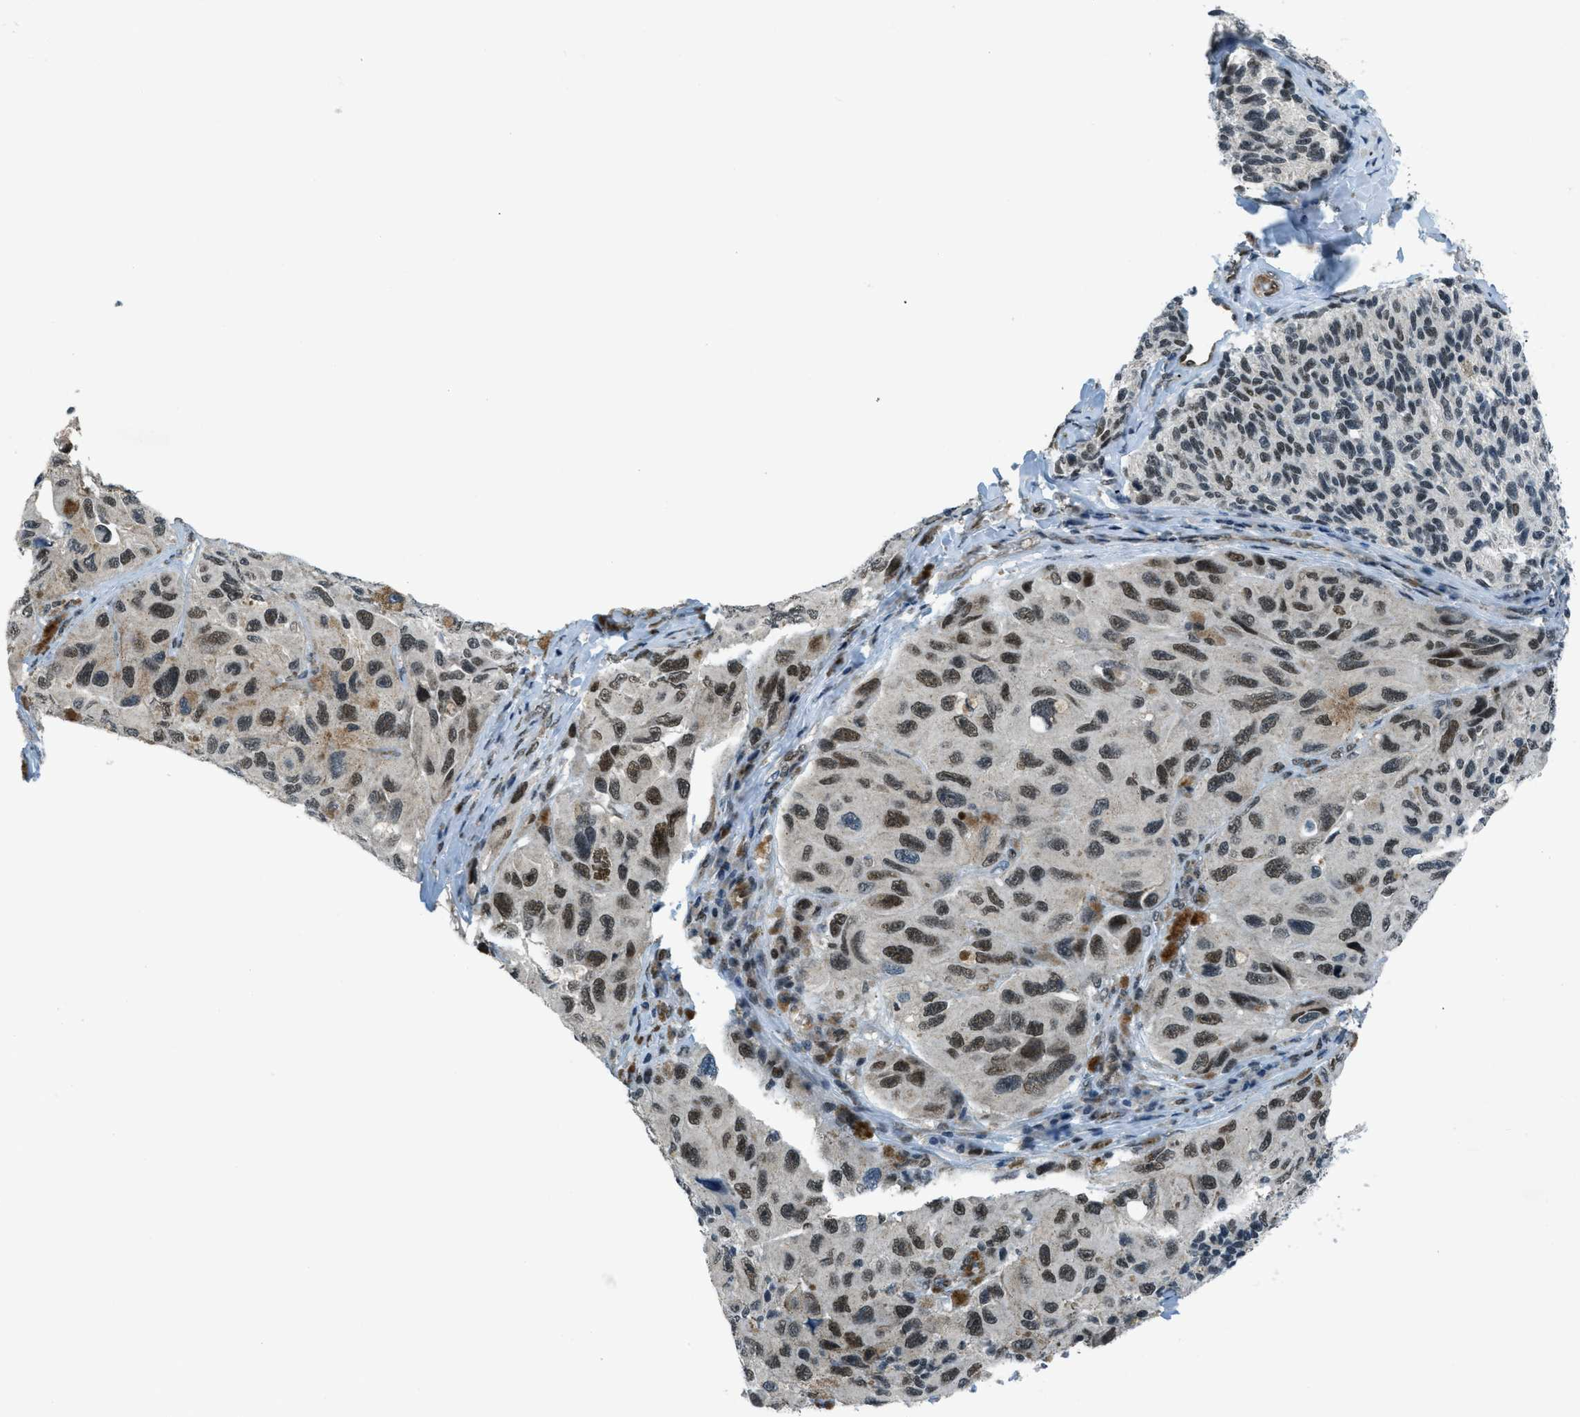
{"staining": {"intensity": "strong", "quantity": "25%-75%", "location": "nuclear"}, "tissue": "melanoma", "cell_type": "Tumor cells", "image_type": "cancer", "snomed": [{"axis": "morphology", "description": "Malignant melanoma, NOS"}, {"axis": "topography", "description": "Skin"}], "caption": "Protein analysis of malignant melanoma tissue demonstrates strong nuclear staining in about 25%-75% of tumor cells.", "gene": "KLF6", "patient": {"sex": "female", "age": 73}}